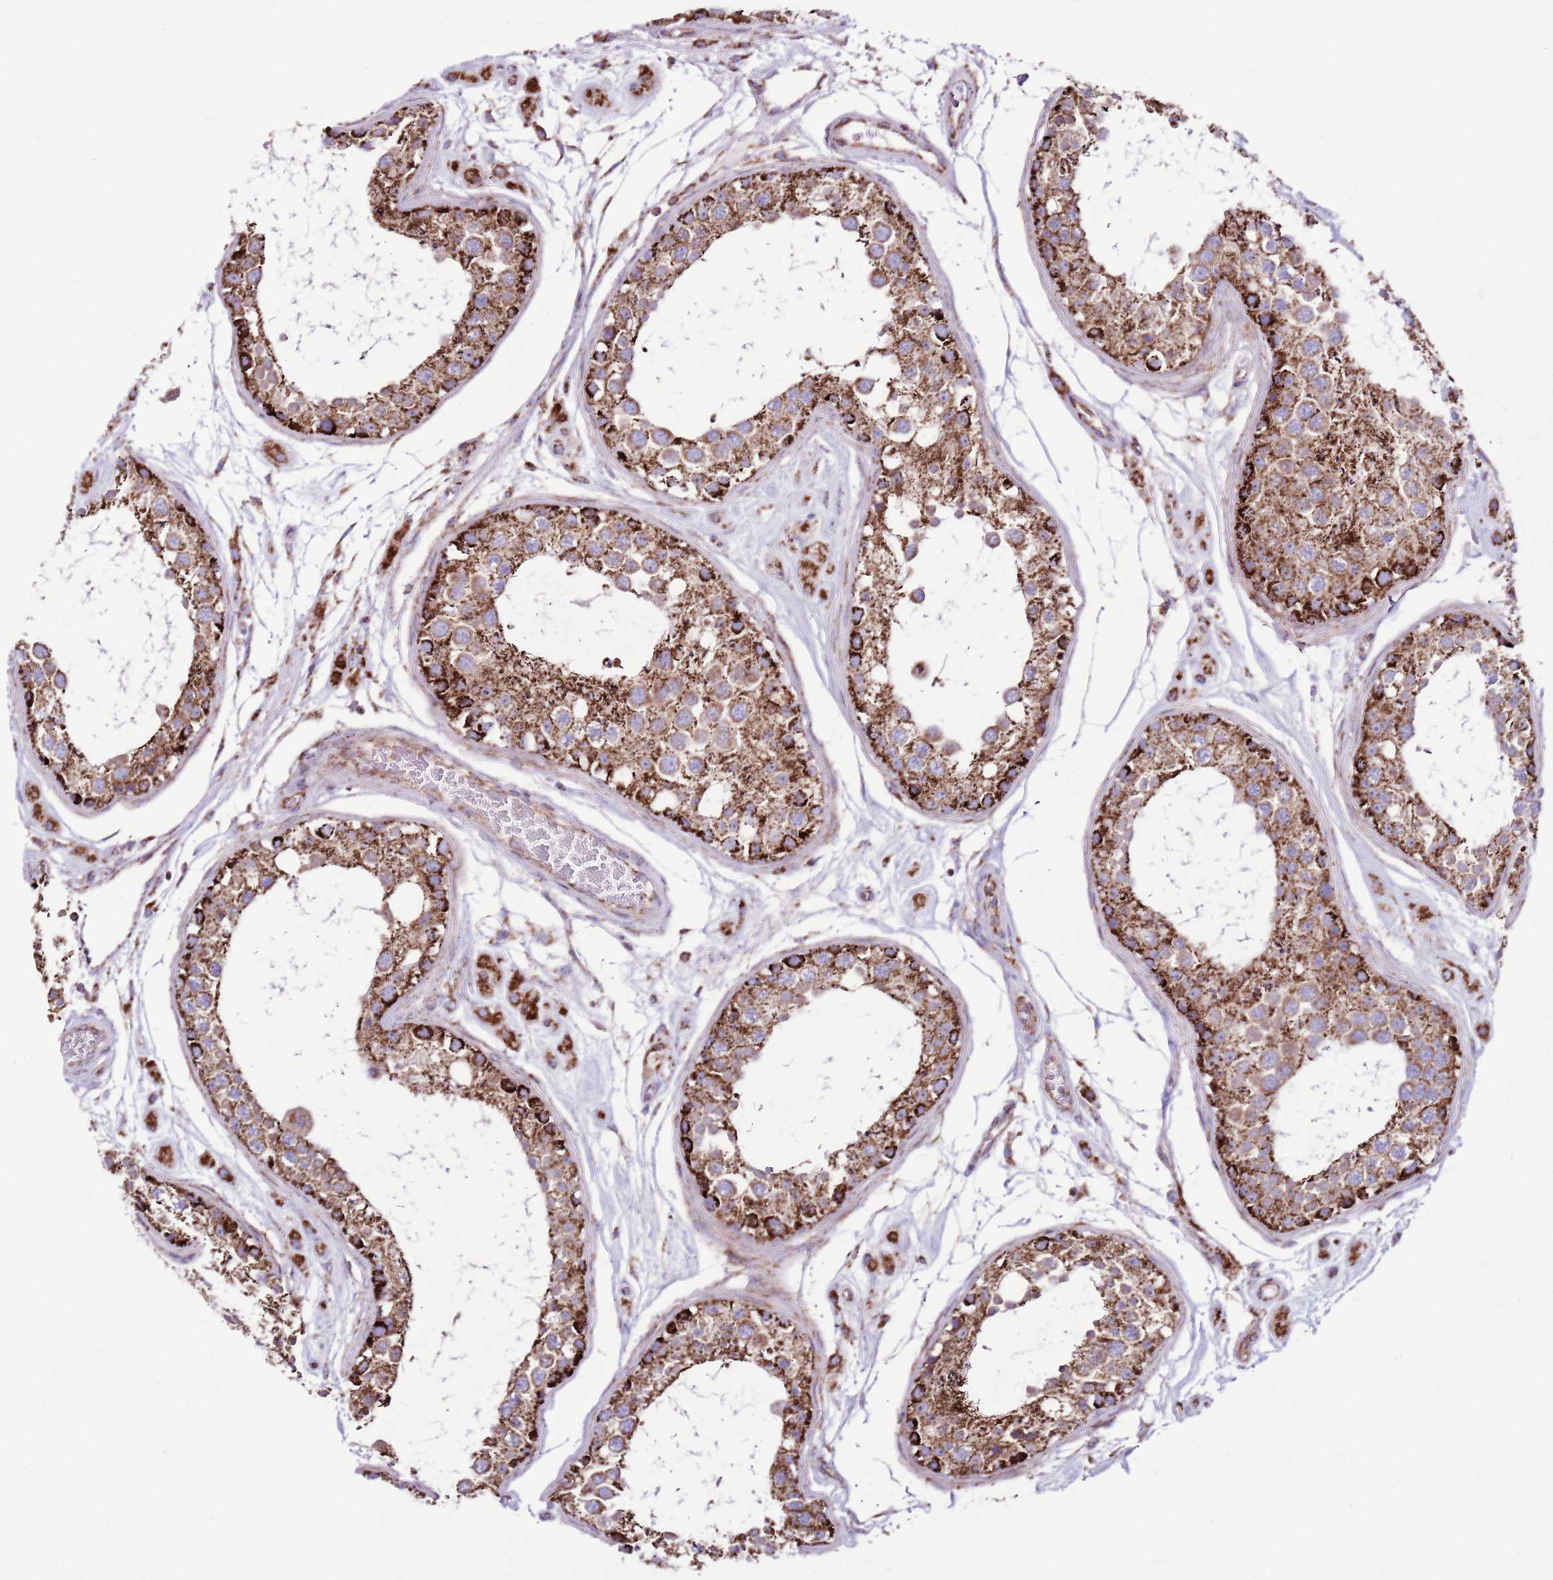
{"staining": {"intensity": "strong", "quantity": ">75%", "location": "cytoplasmic/membranous"}, "tissue": "testis", "cell_type": "Cells in seminiferous ducts", "image_type": "normal", "snomed": [{"axis": "morphology", "description": "Normal tissue, NOS"}, {"axis": "topography", "description": "Testis"}], "caption": "A brown stain highlights strong cytoplasmic/membranous staining of a protein in cells in seminiferous ducts of benign testis. The staining was performed using DAB (3,3'-diaminobenzidine) to visualize the protein expression in brown, while the nuclei were stained in blue with hematoxylin (Magnification: 20x).", "gene": "HECTD4", "patient": {"sex": "male", "age": 25}}